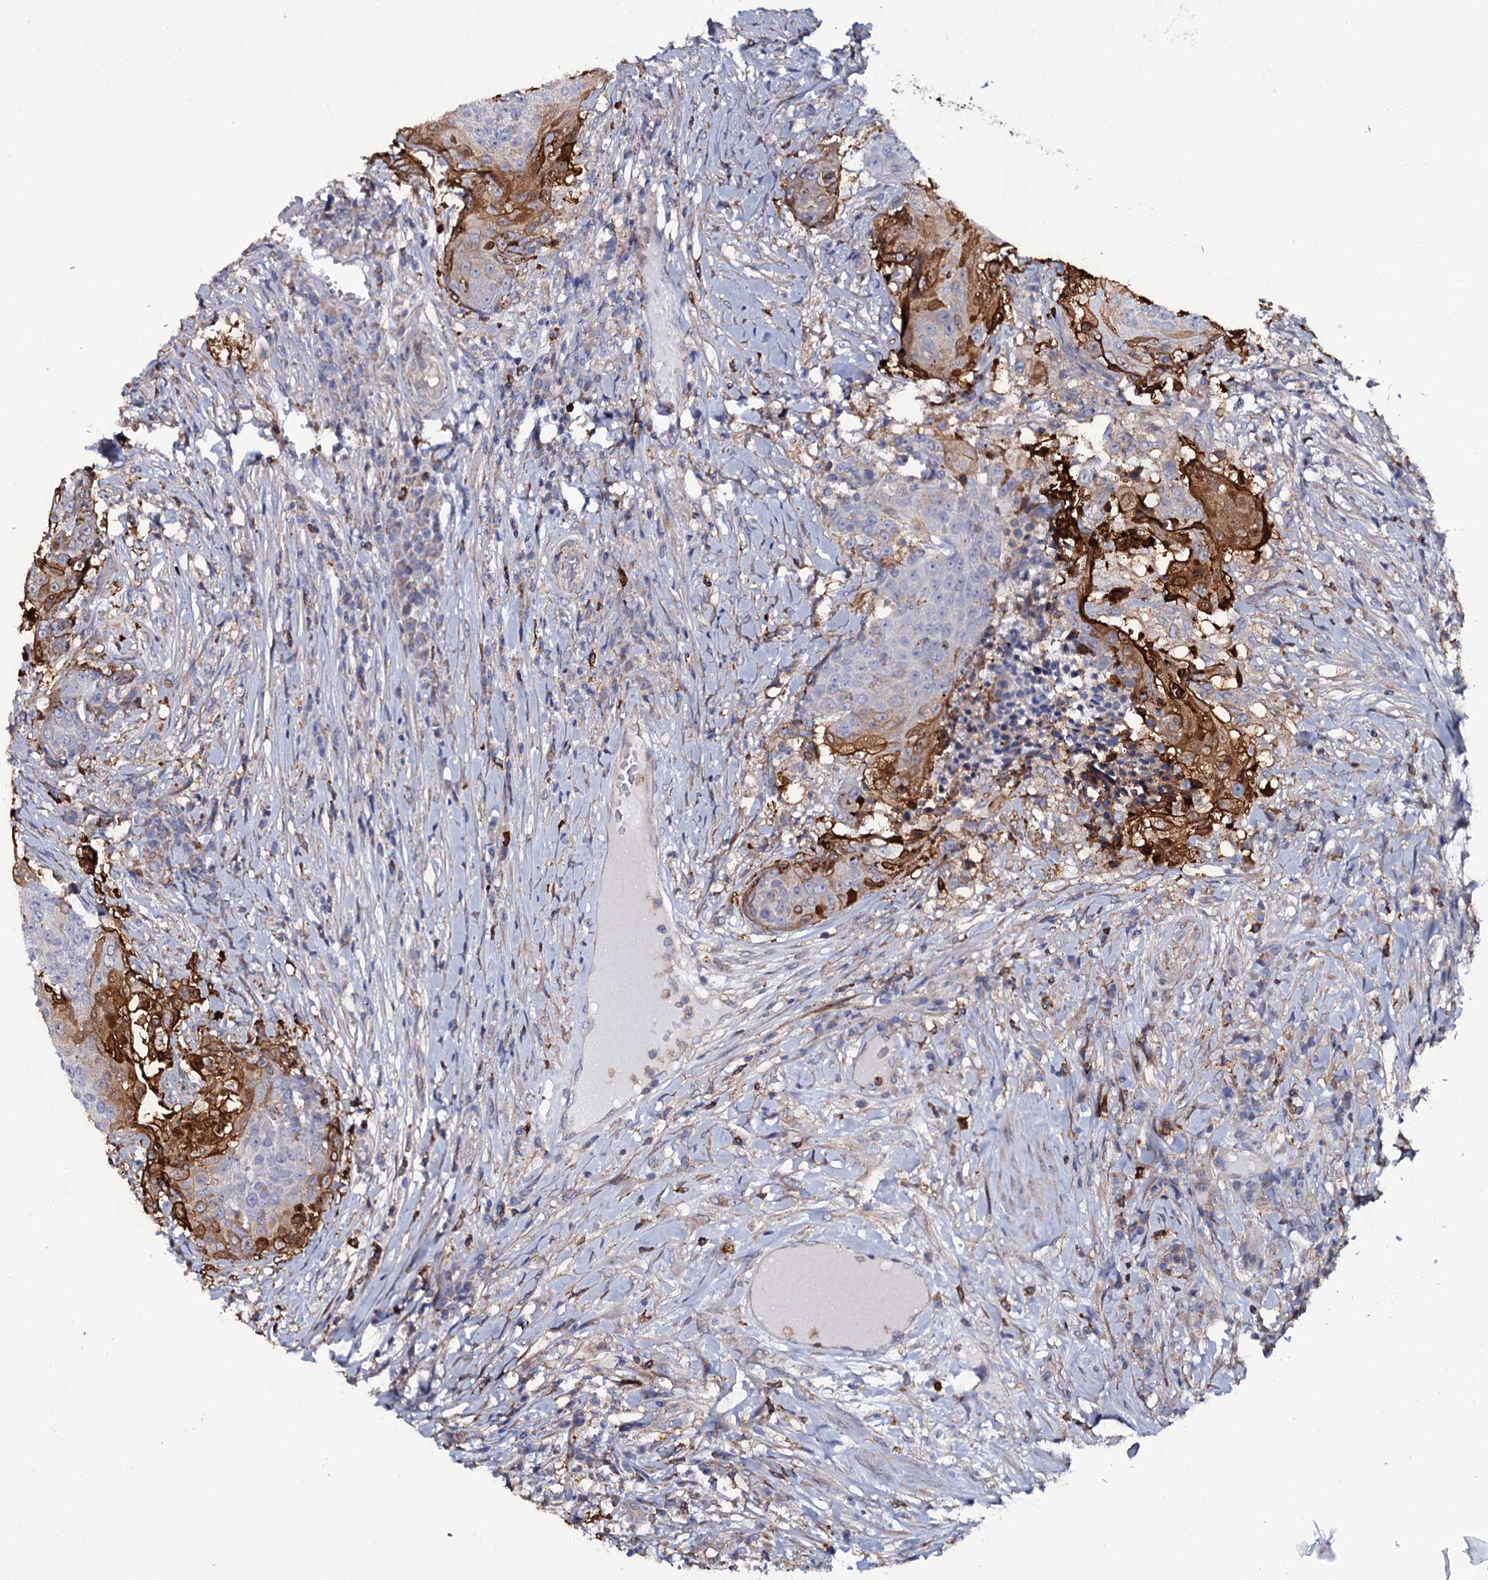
{"staining": {"intensity": "strong", "quantity": "<25%", "location": "cytoplasmic/membranous"}, "tissue": "urothelial cancer", "cell_type": "Tumor cells", "image_type": "cancer", "snomed": [{"axis": "morphology", "description": "Urothelial carcinoma, High grade"}, {"axis": "topography", "description": "Urinary bladder"}], "caption": "There is medium levels of strong cytoplasmic/membranous staining in tumor cells of urothelial carcinoma (high-grade), as demonstrated by immunohistochemical staining (brown color).", "gene": "TTC23", "patient": {"sex": "female", "age": 63}}